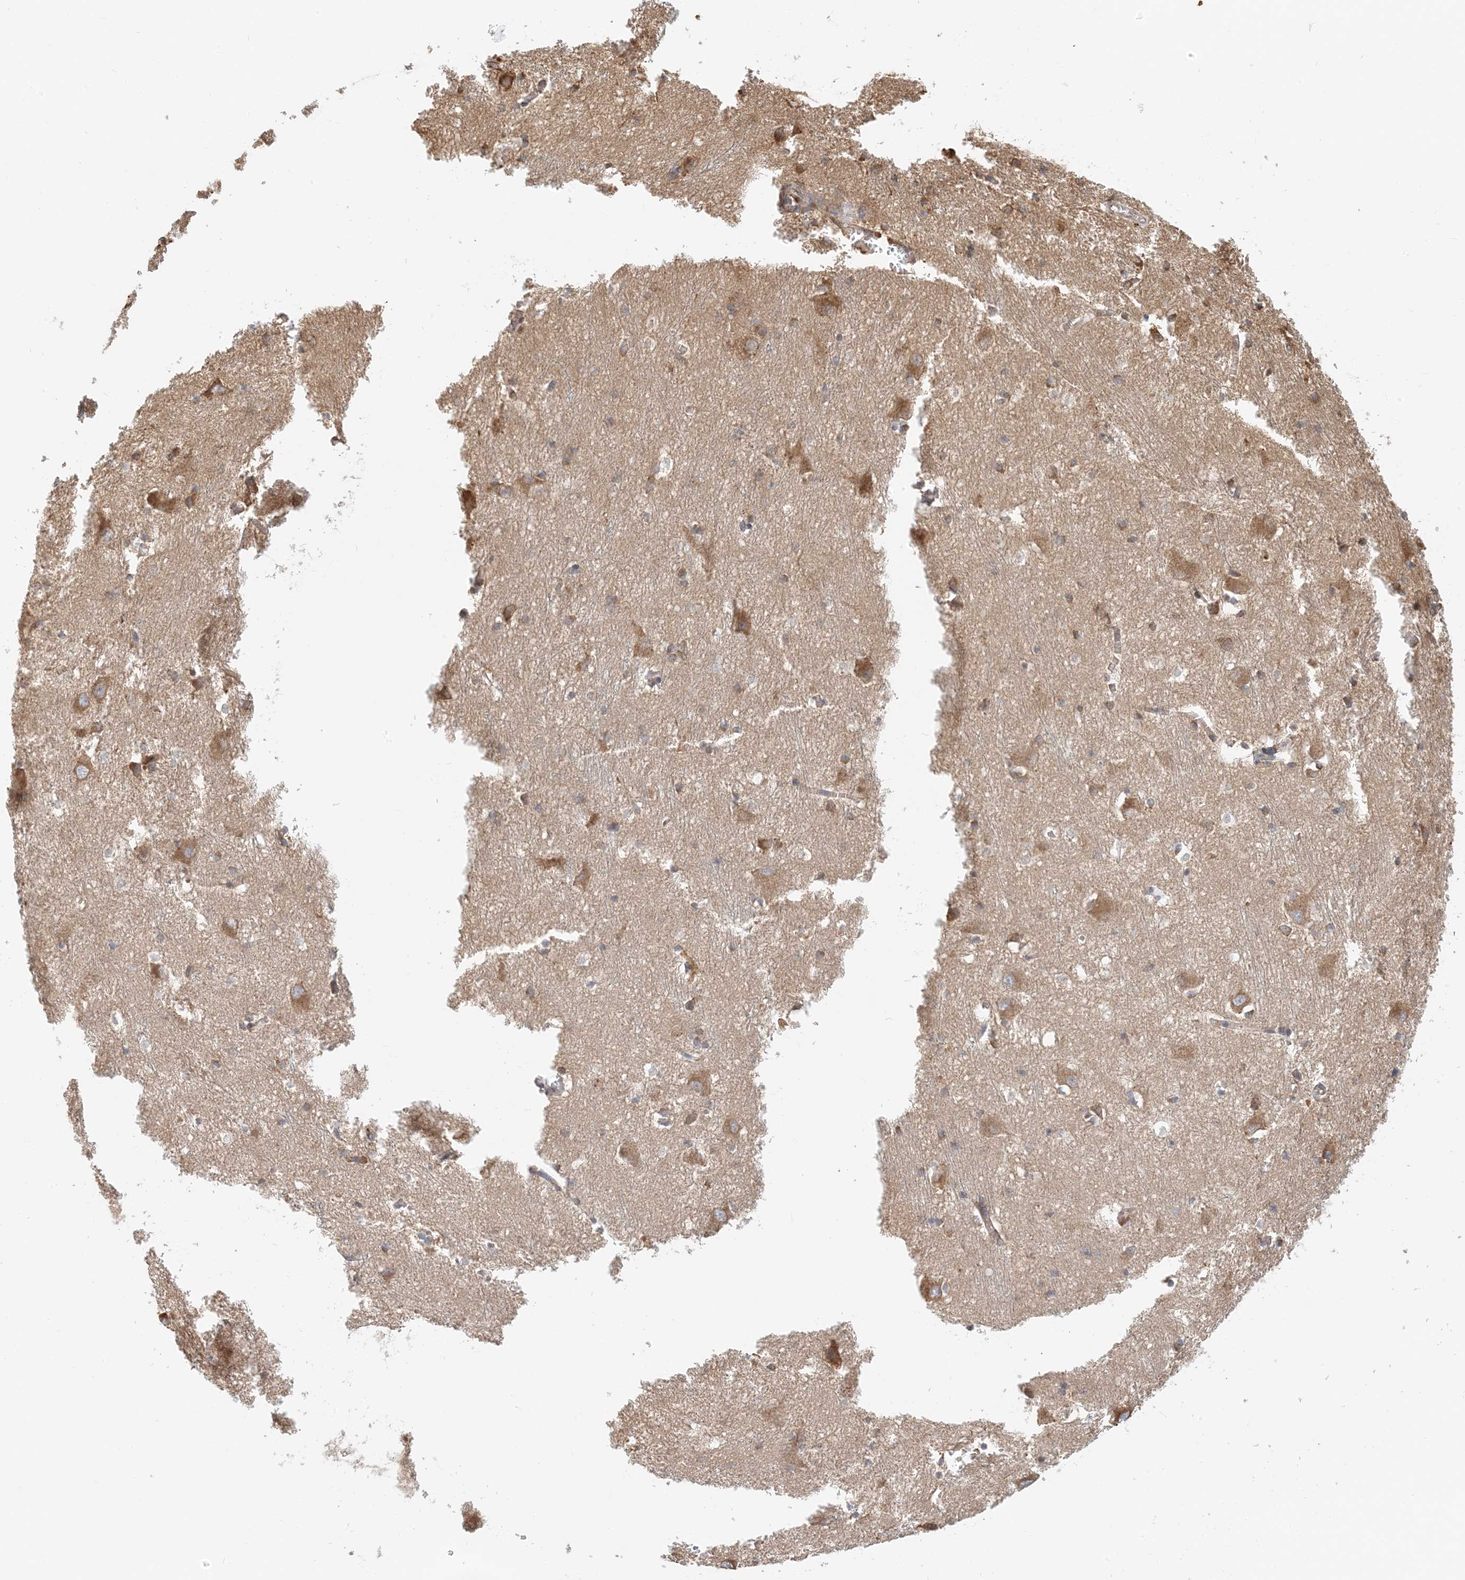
{"staining": {"intensity": "moderate", "quantity": "<25%", "location": "cytoplasmic/membranous"}, "tissue": "caudate", "cell_type": "Glial cells", "image_type": "normal", "snomed": [{"axis": "morphology", "description": "Normal tissue, NOS"}, {"axis": "topography", "description": "Lateral ventricle wall"}], "caption": "Protein staining of normal caudate reveals moderate cytoplasmic/membranous positivity in about <25% of glial cells.", "gene": "HNMT", "patient": {"sex": "male", "age": 37}}